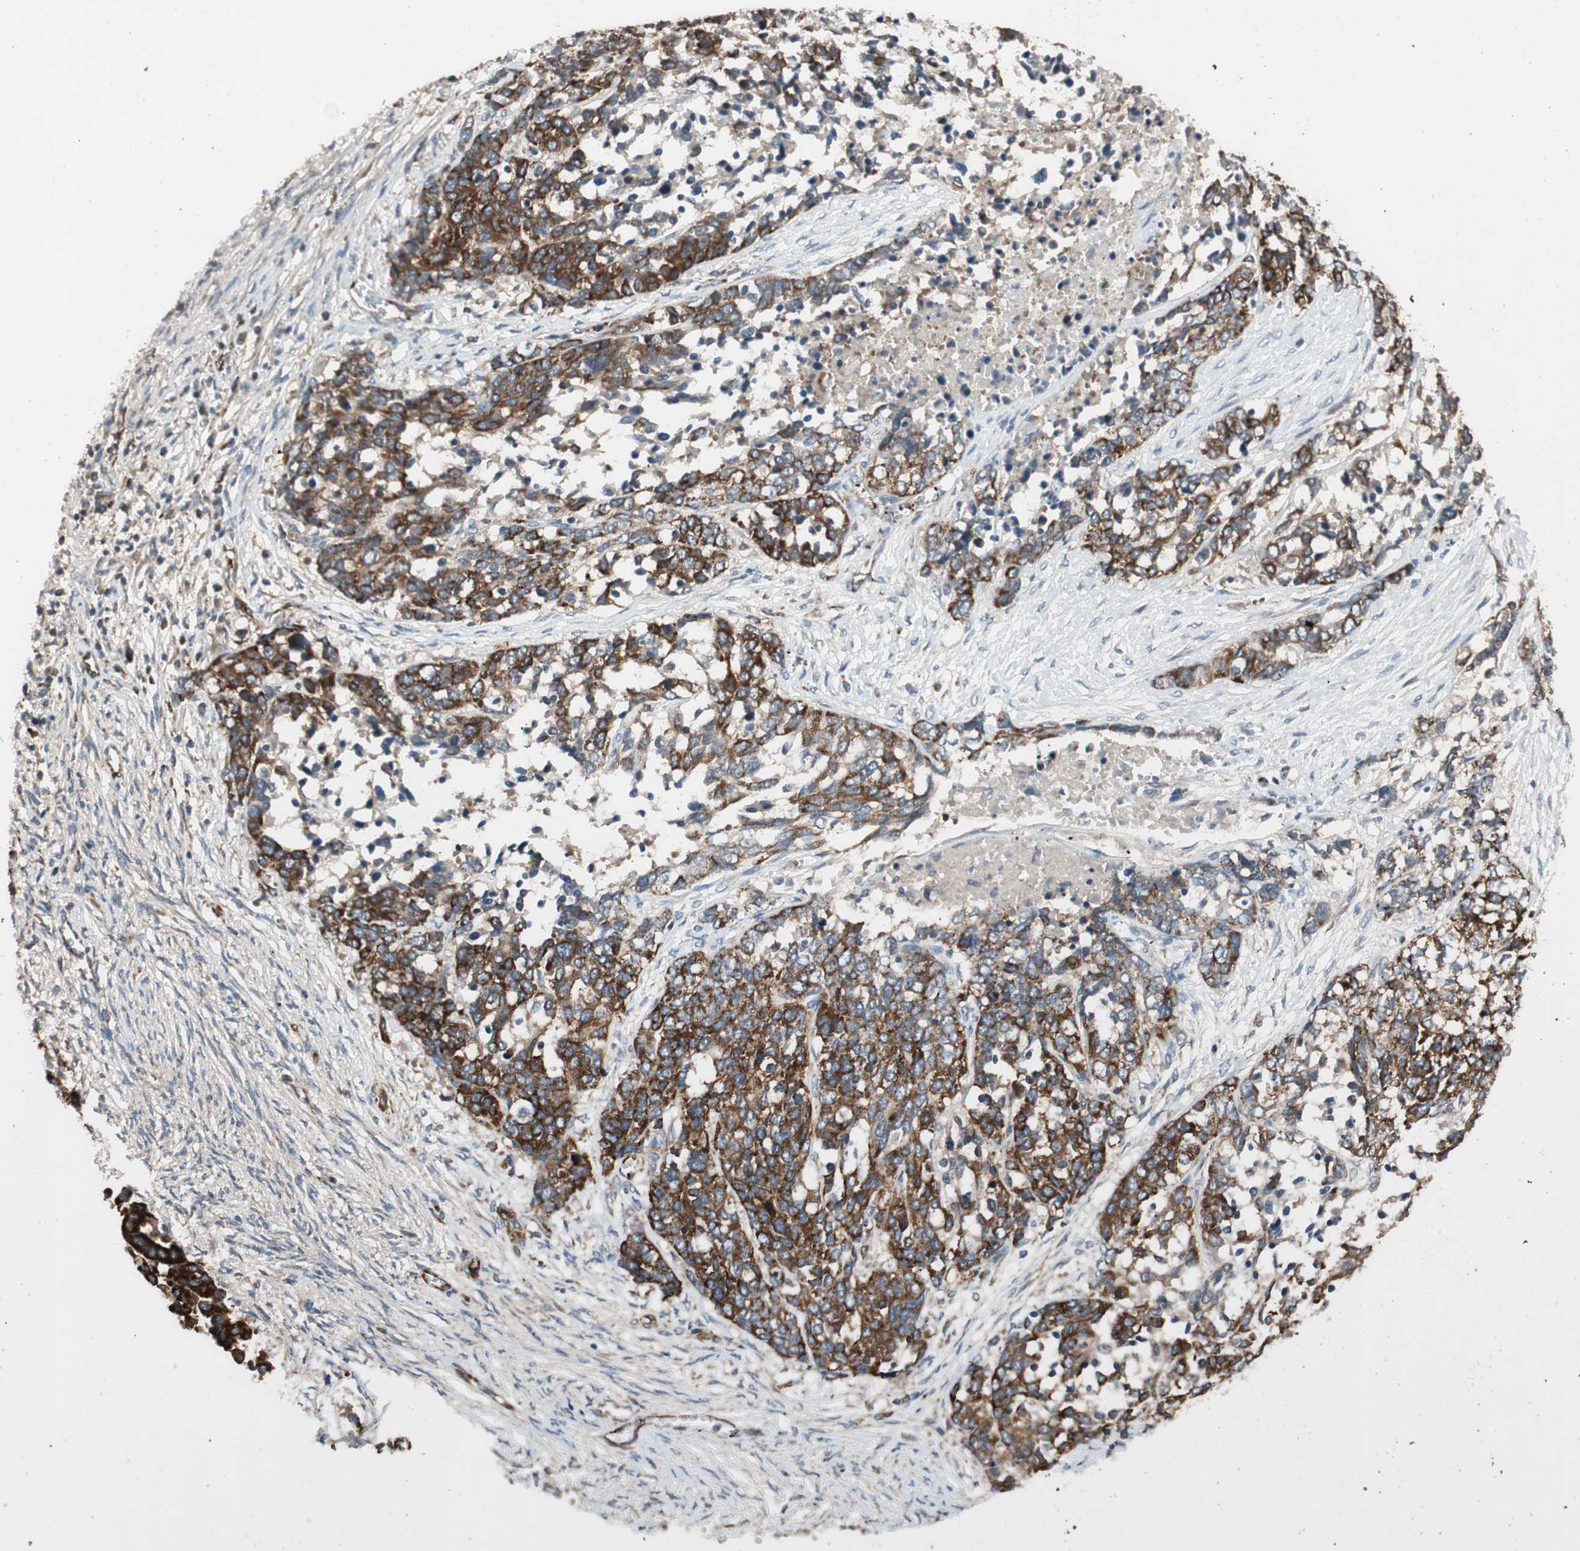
{"staining": {"intensity": "strong", "quantity": ">75%", "location": "cytoplasmic/membranous"}, "tissue": "ovarian cancer", "cell_type": "Tumor cells", "image_type": "cancer", "snomed": [{"axis": "morphology", "description": "Cystadenocarcinoma, serous, NOS"}, {"axis": "topography", "description": "Ovary"}], "caption": "This photomicrograph shows ovarian serous cystadenocarcinoma stained with immunohistochemistry to label a protein in brown. The cytoplasmic/membranous of tumor cells show strong positivity for the protein. Nuclei are counter-stained blue.", "gene": "AKAP1", "patient": {"sex": "female", "age": 44}}